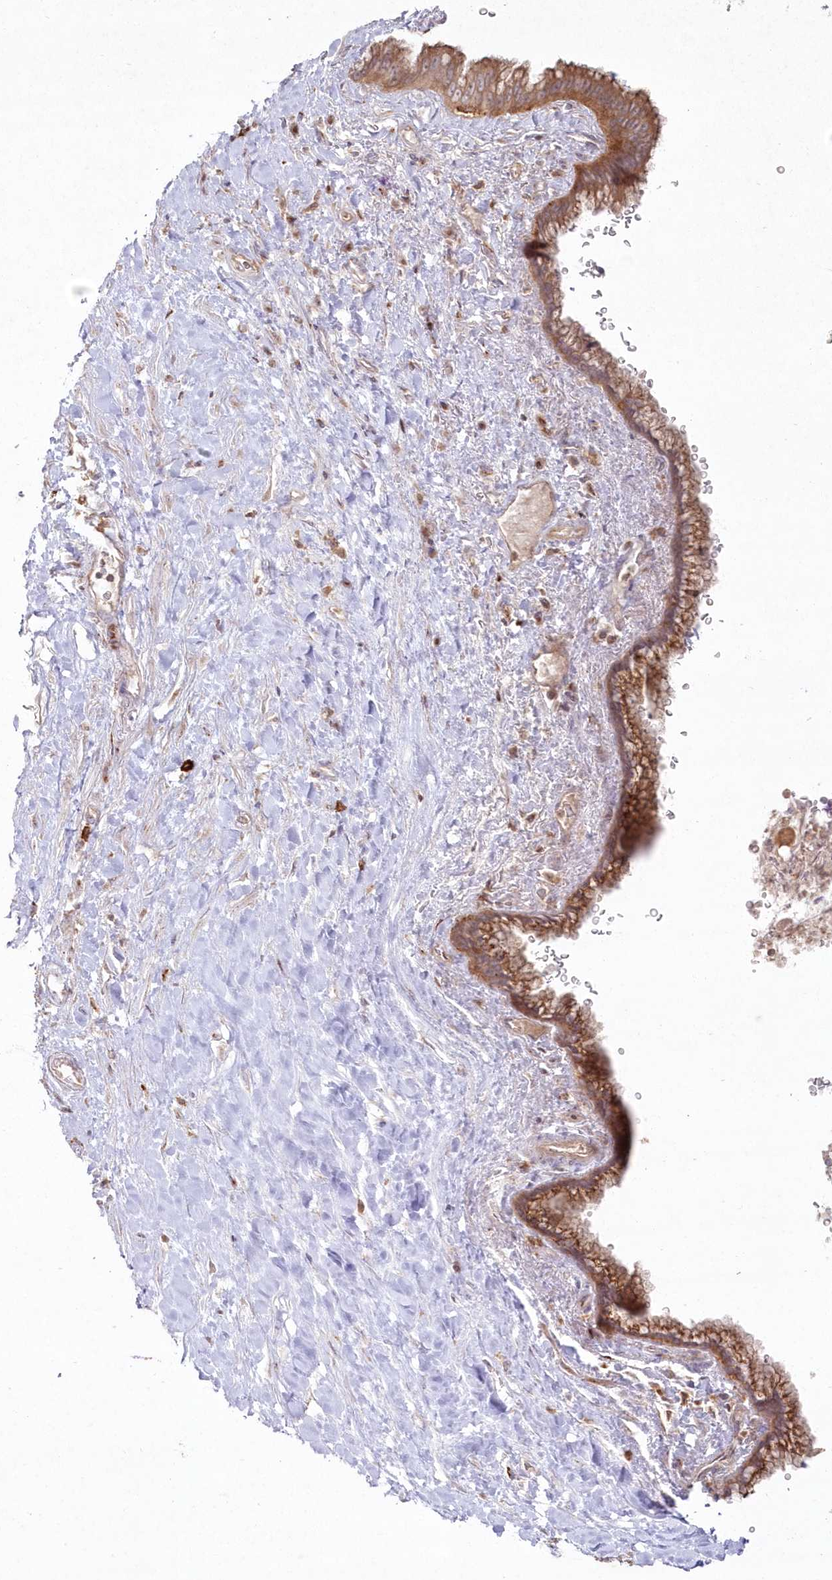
{"staining": {"intensity": "moderate", "quantity": ">75%", "location": "cytoplasmic/membranous"}, "tissue": "pancreatic cancer", "cell_type": "Tumor cells", "image_type": "cancer", "snomed": [{"axis": "morphology", "description": "Adenocarcinoma, NOS"}, {"axis": "topography", "description": "Pancreas"}], "caption": "A high-resolution photomicrograph shows immunohistochemistry (IHC) staining of pancreatic adenocarcinoma, which demonstrates moderate cytoplasmic/membranous positivity in about >75% of tumor cells. Immunohistochemistry (ihc) stains the protein of interest in brown and the nuclei are stained blue.", "gene": "ARSB", "patient": {"sex": "male", "age": 75}}